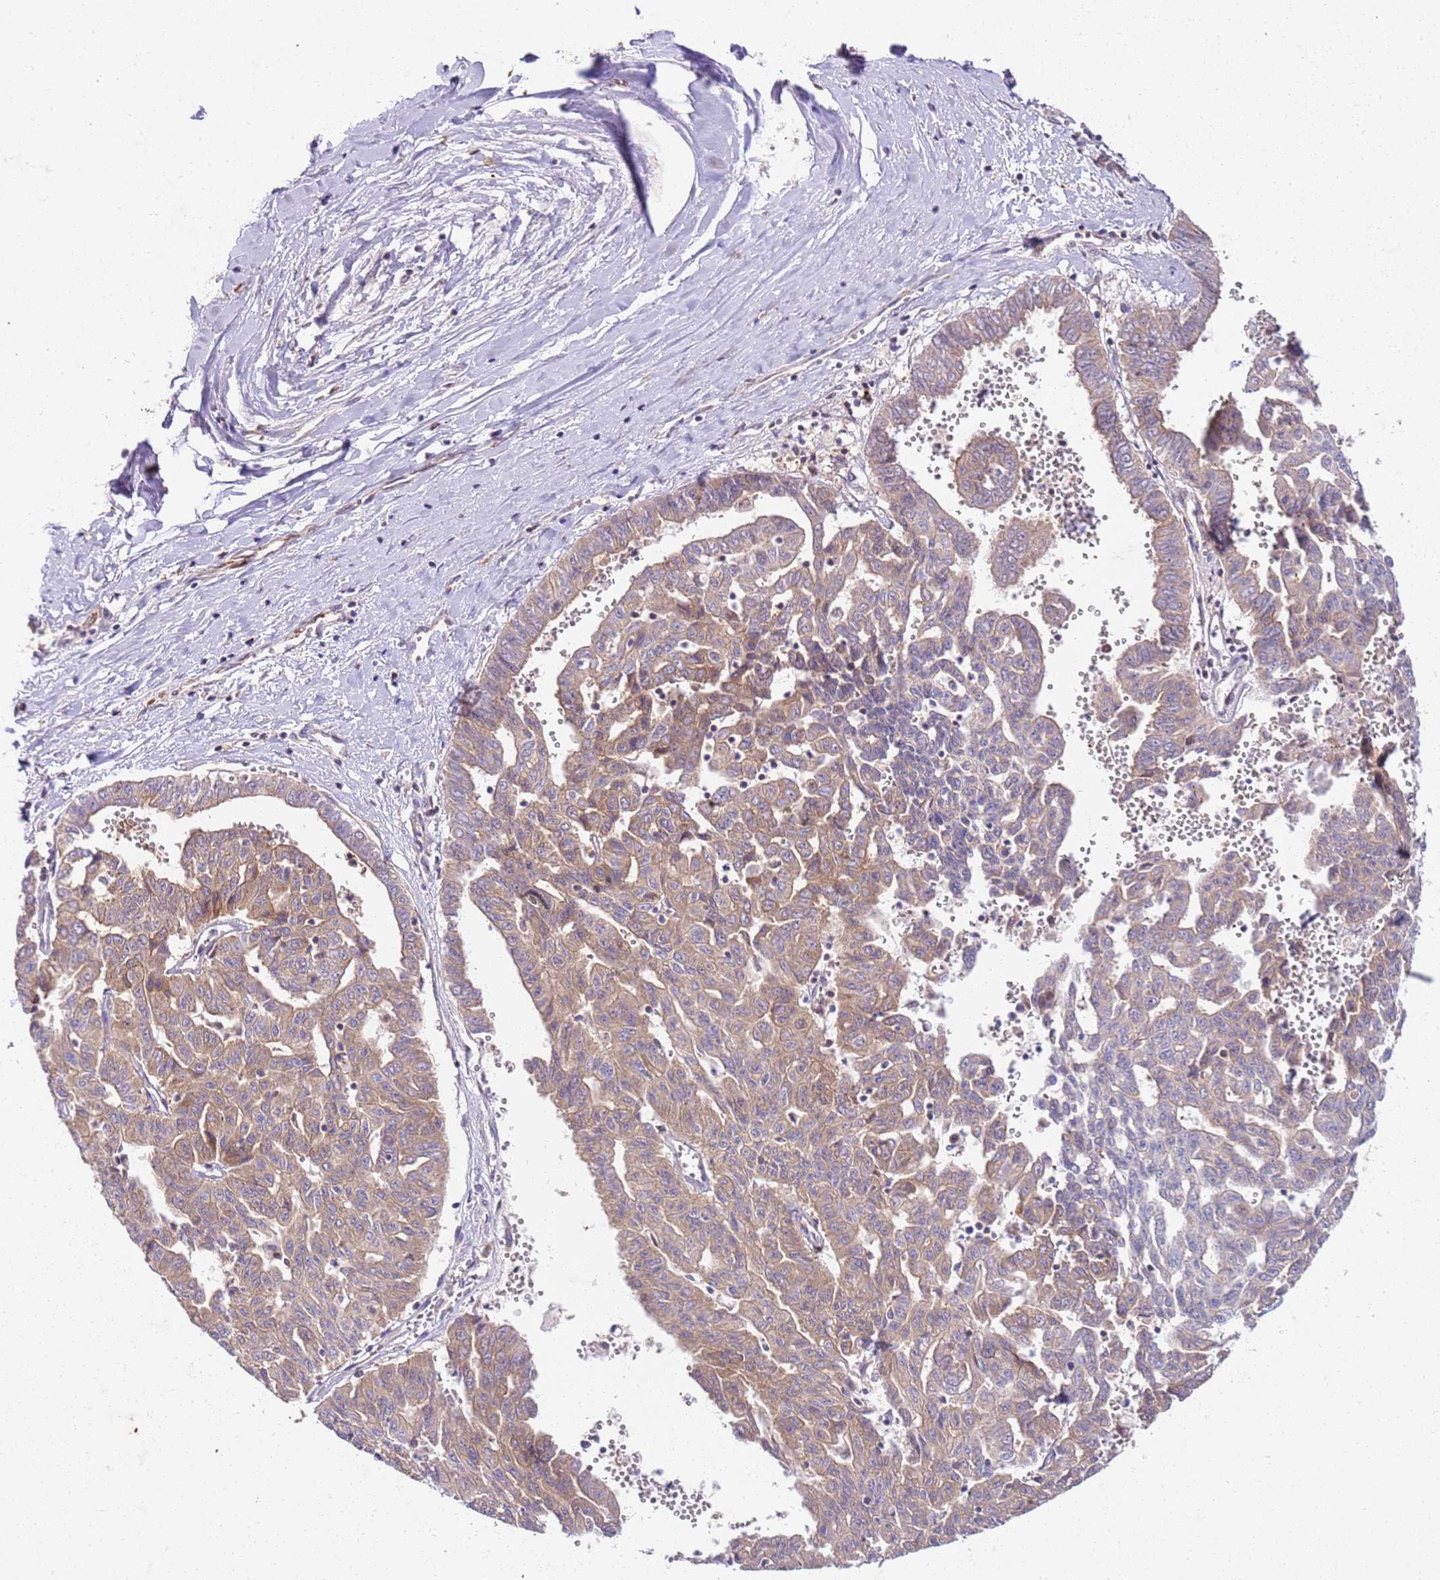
{"staining": {"intensity": "weak", "quantity": ">75%", "location": "cytoplasmic/membranous"}, "tissue": "liver cancer", "cell_type": "Tumor cells", "image_type": "cancer", "snomed": [{"axis": "morphology", "description": "Cholangiocarcinoma"}, {"axis": "topography", "description": "Liver"}], "caption": "Tumor cells reveal low levels of weak cytoplasmic/membranous staining in approximately >75% of cells in liver cancer (cholangiocarcinoma).", "gene": "OSBP", "patient": {"sex": "female", "age": 77}}